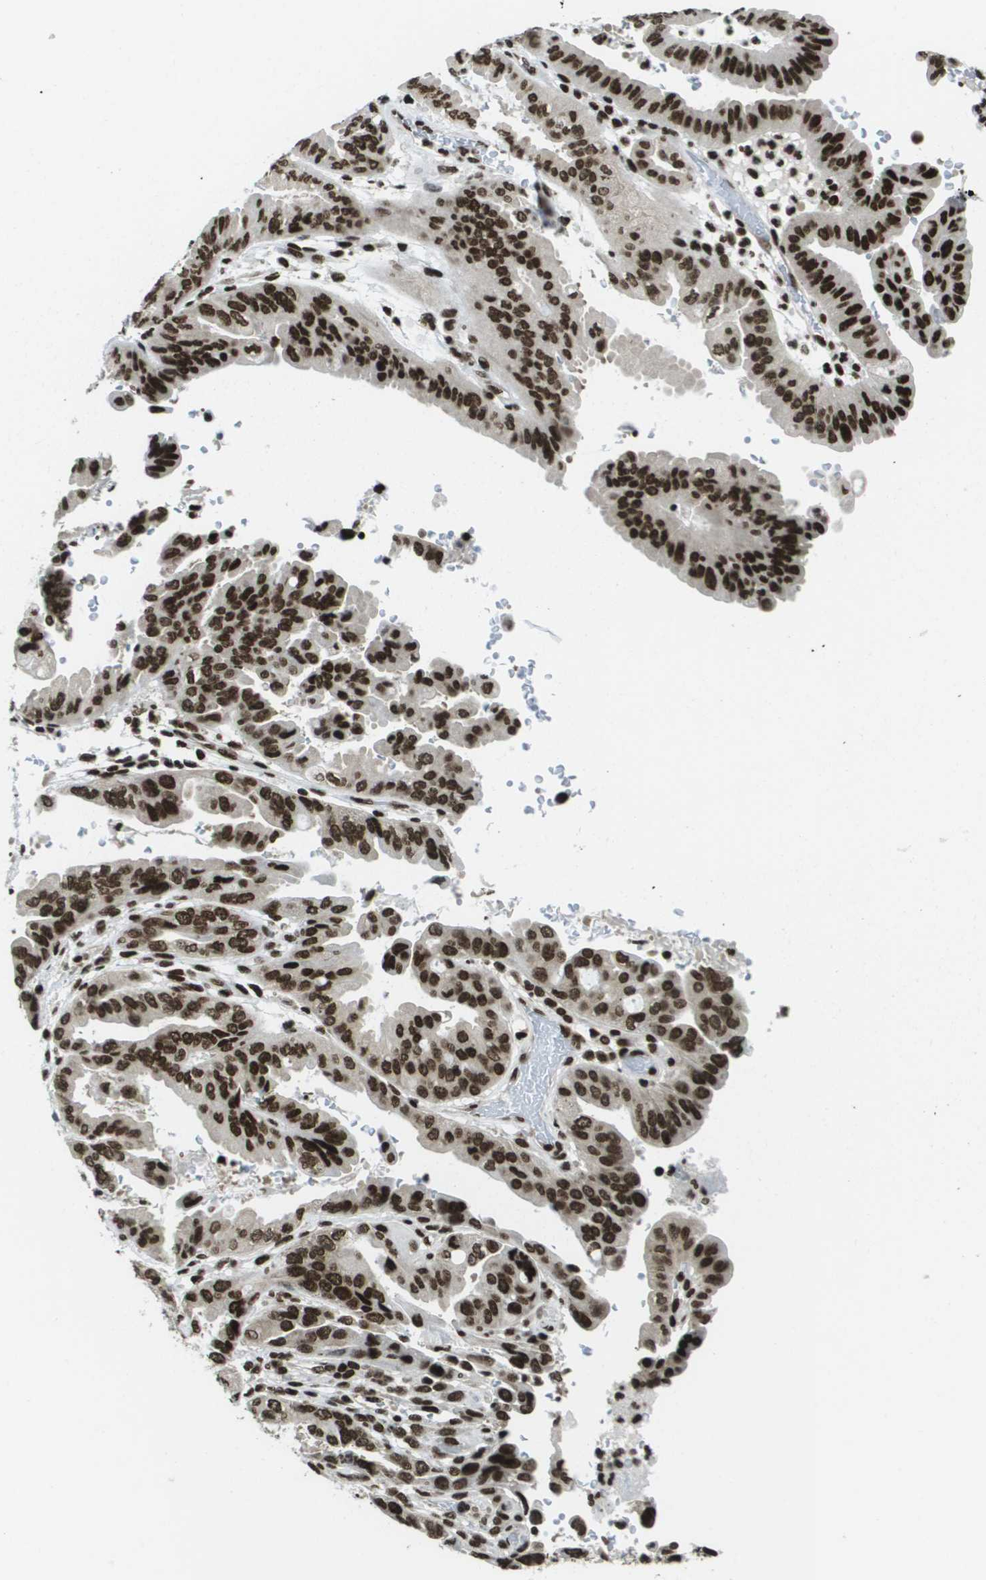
{"staining": {"intensity": "strong", "quantity": ">75%", "location": "nuclear"}, "tissue": "pancreatic cancer", "cell_type": "Tumor cells", "image_type": "cancer", "snomed": [{"axis": "morphology", "description": "Adenocarcinoma, NOS"}, {"axis": "topography", "description": "Pancreas"}], "caption": "Pancreatic cancer (adenocarcinoma) tissue exhibits strong nuclear staining in about >75% of tumor cells", "gene": "GLYR1", "patient": {"sex": "male", "age": 70}}